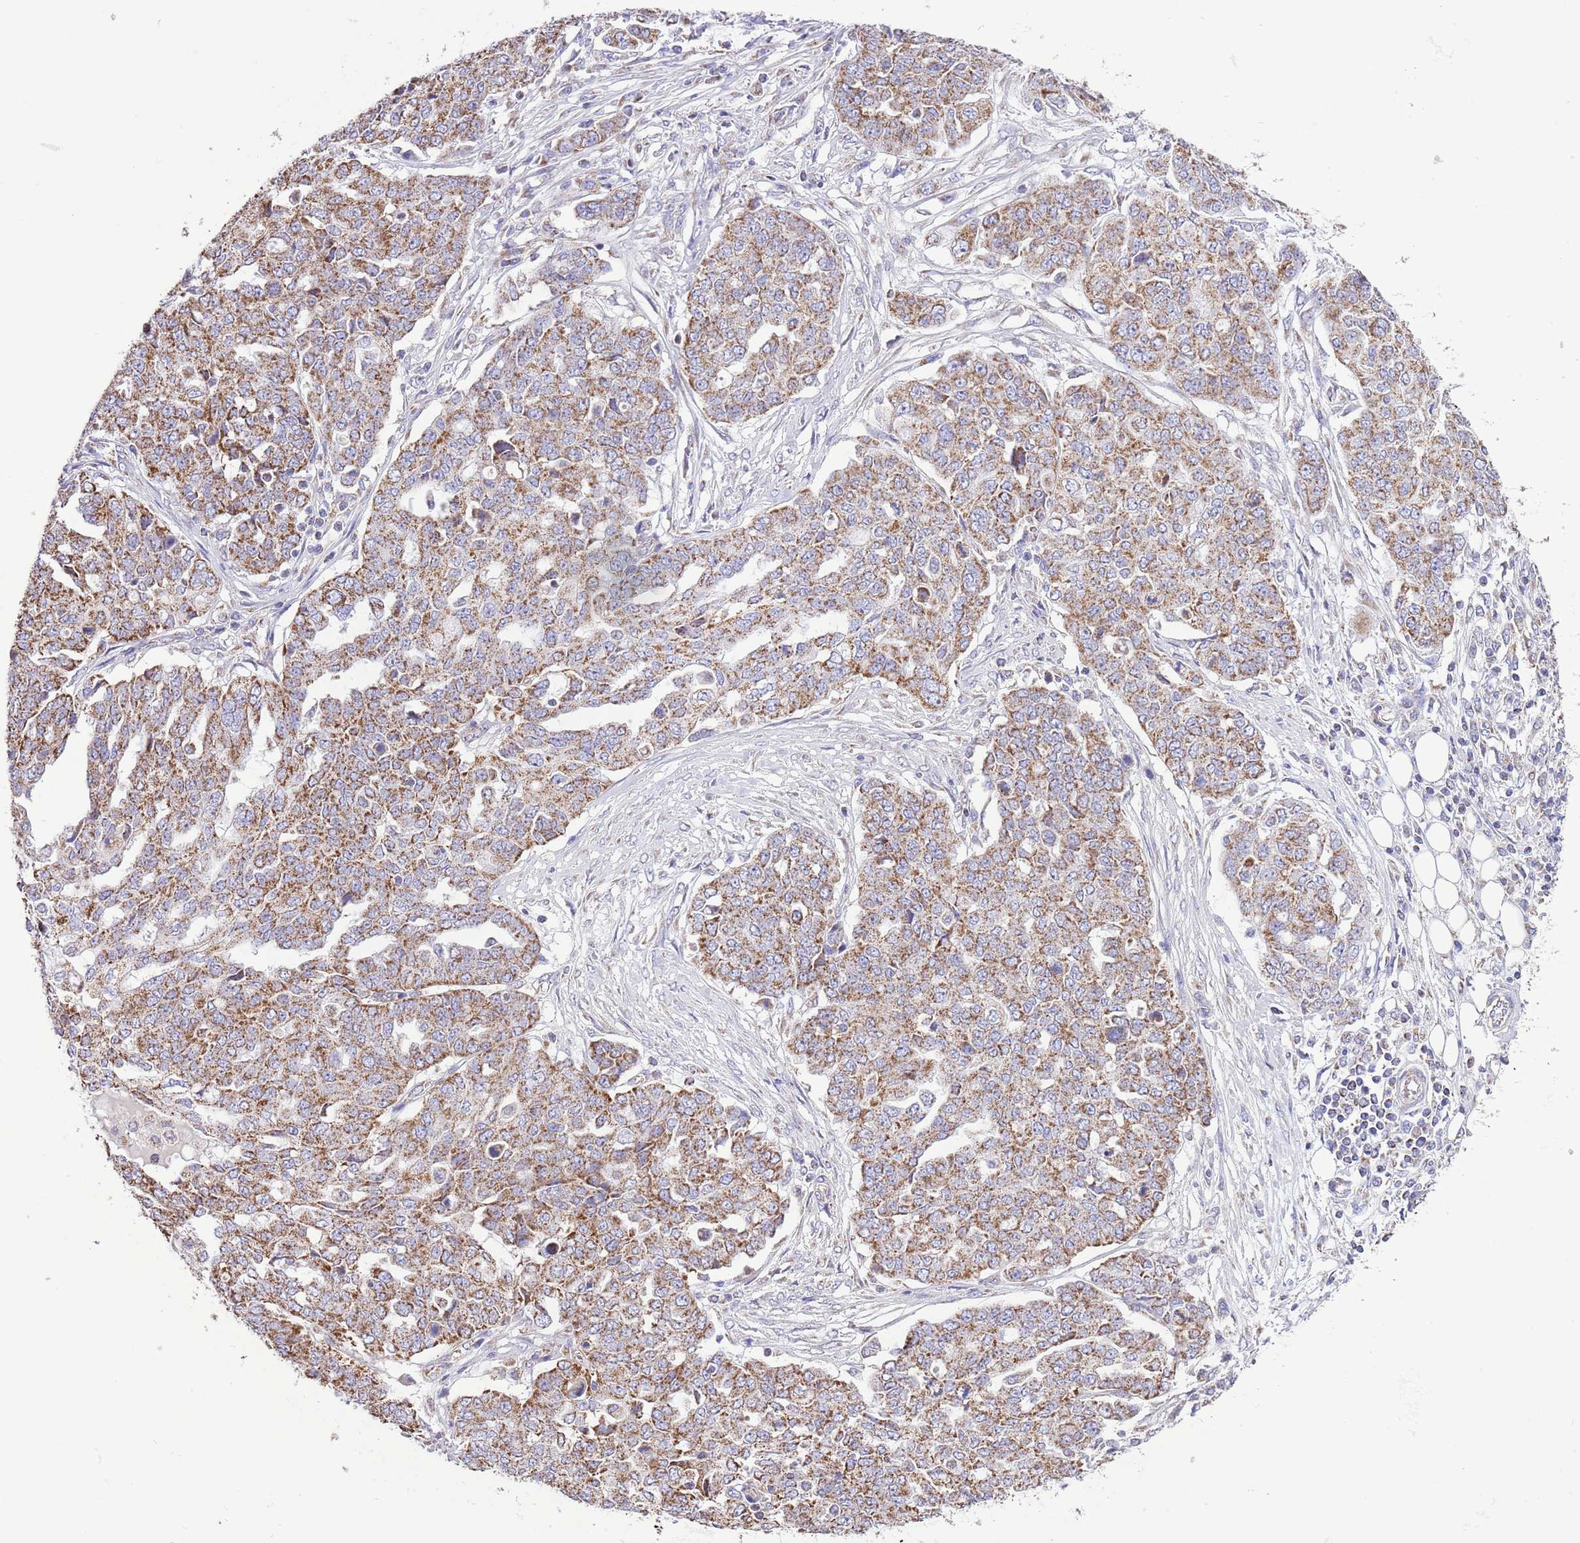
{"staining": {"intensity": "moderate", "quantity": ">75%", "location": "cytoplasmic/membranous"}, "tissue": "ovarian cancer", "cell_type": "Tumor cells", "image_type": "cancer", "snomed": [{"axis": "morphology", "description": "Cystadenocarcinoma, serous, NOS"}, {"axis": "topography", "description": "Soft tissue"}, {"axis": "topography", "description": "Ovary"}], "caption": "Tumor cells exhibit medium levels of moderate cytoplasmic/membranous positivity in about >75% of cells in human serous cystadenocarcinoma (ovarian).", "gene": "TEKTIP1", "patient": {"sex": "female", "age": 57}}